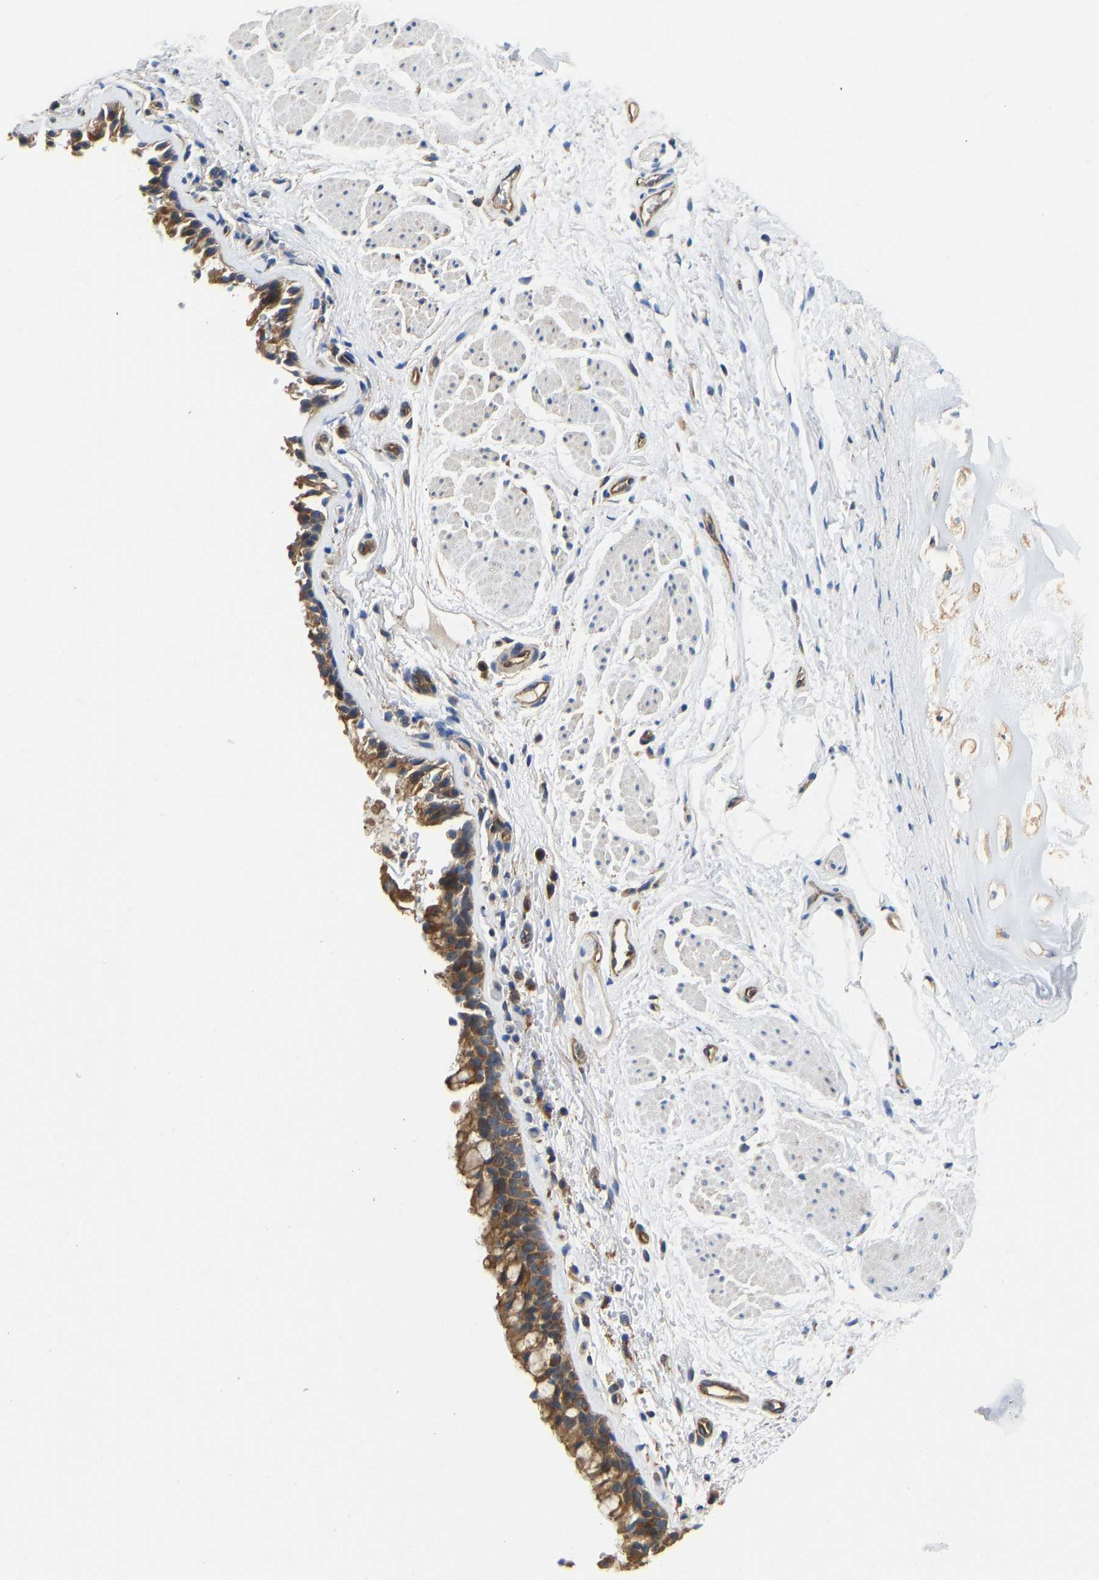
{"staining": {"intensity": "moderate", "quantity": ">75%", "location": "cytoplasmic/membranous"}, "tissue": "bronchus", "cell_type": "Respiratory epithelial cells", "image_type": "normal", "snomed": [{"axis": "morphology", "description": "Normal tissue, NOS"}, {"axis": "topography", "description": "Cartilage tissue"}, {"axis": "topography", "description": "Bronchus"}], "caption": "Unremarkable bronchus exhibits moderate cytoplasmic/membranous positivity in about >75% of respiratory epithelial cells, visualized by immunohistochemistry. The staining is performed using DAB brown chromogen to label protein expression. The nuclei are counter-stained blue using hematoxylin.", "gene": "FLNB", "patient": {"sex": "female", "age": 53}}